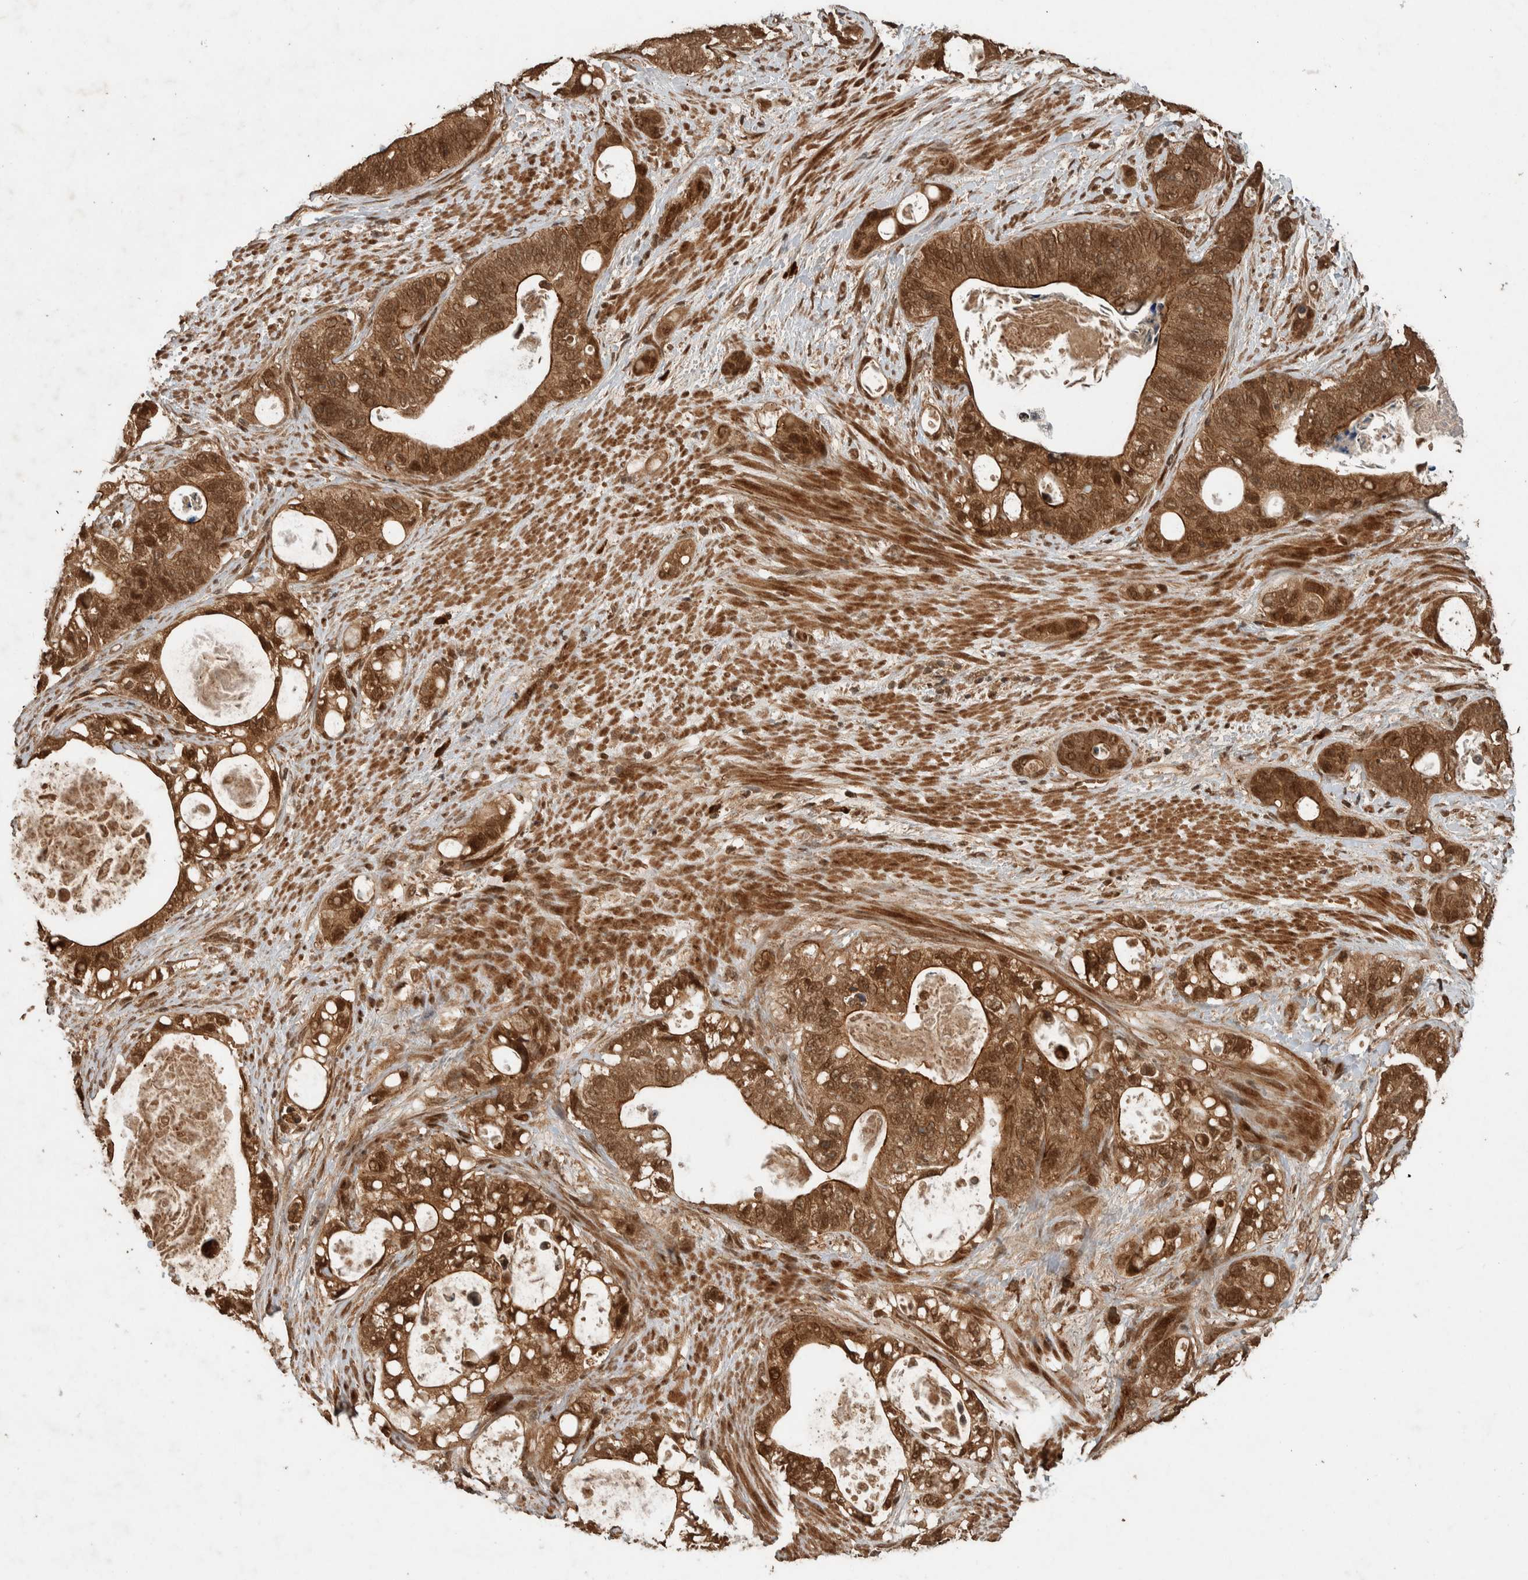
{"staining": {"intensity": "moderate", "quantity": ">75%", "location": "cytoplasmic/membranous,nuclear"}, "tissue": "stomach cancer", "cell_type": "Tumor cells", "image_type": "cancer", "snomed": [{"axis": "morphology", "description": "Normal tissue, NOS"}, {"axis": "morphology", "description": "Adenocarcinoma, NOS"}, {"axis": "topography", "description": "Stomach"}], "caption": "The immunohistochemical stain labels moderate cytoplasmic/membranous and nuclear positivity in tumor cells of stomach adenocarcinoma tissue.", "gene": "CNTROB", "patient": {"sex": "female", "age": 89}}